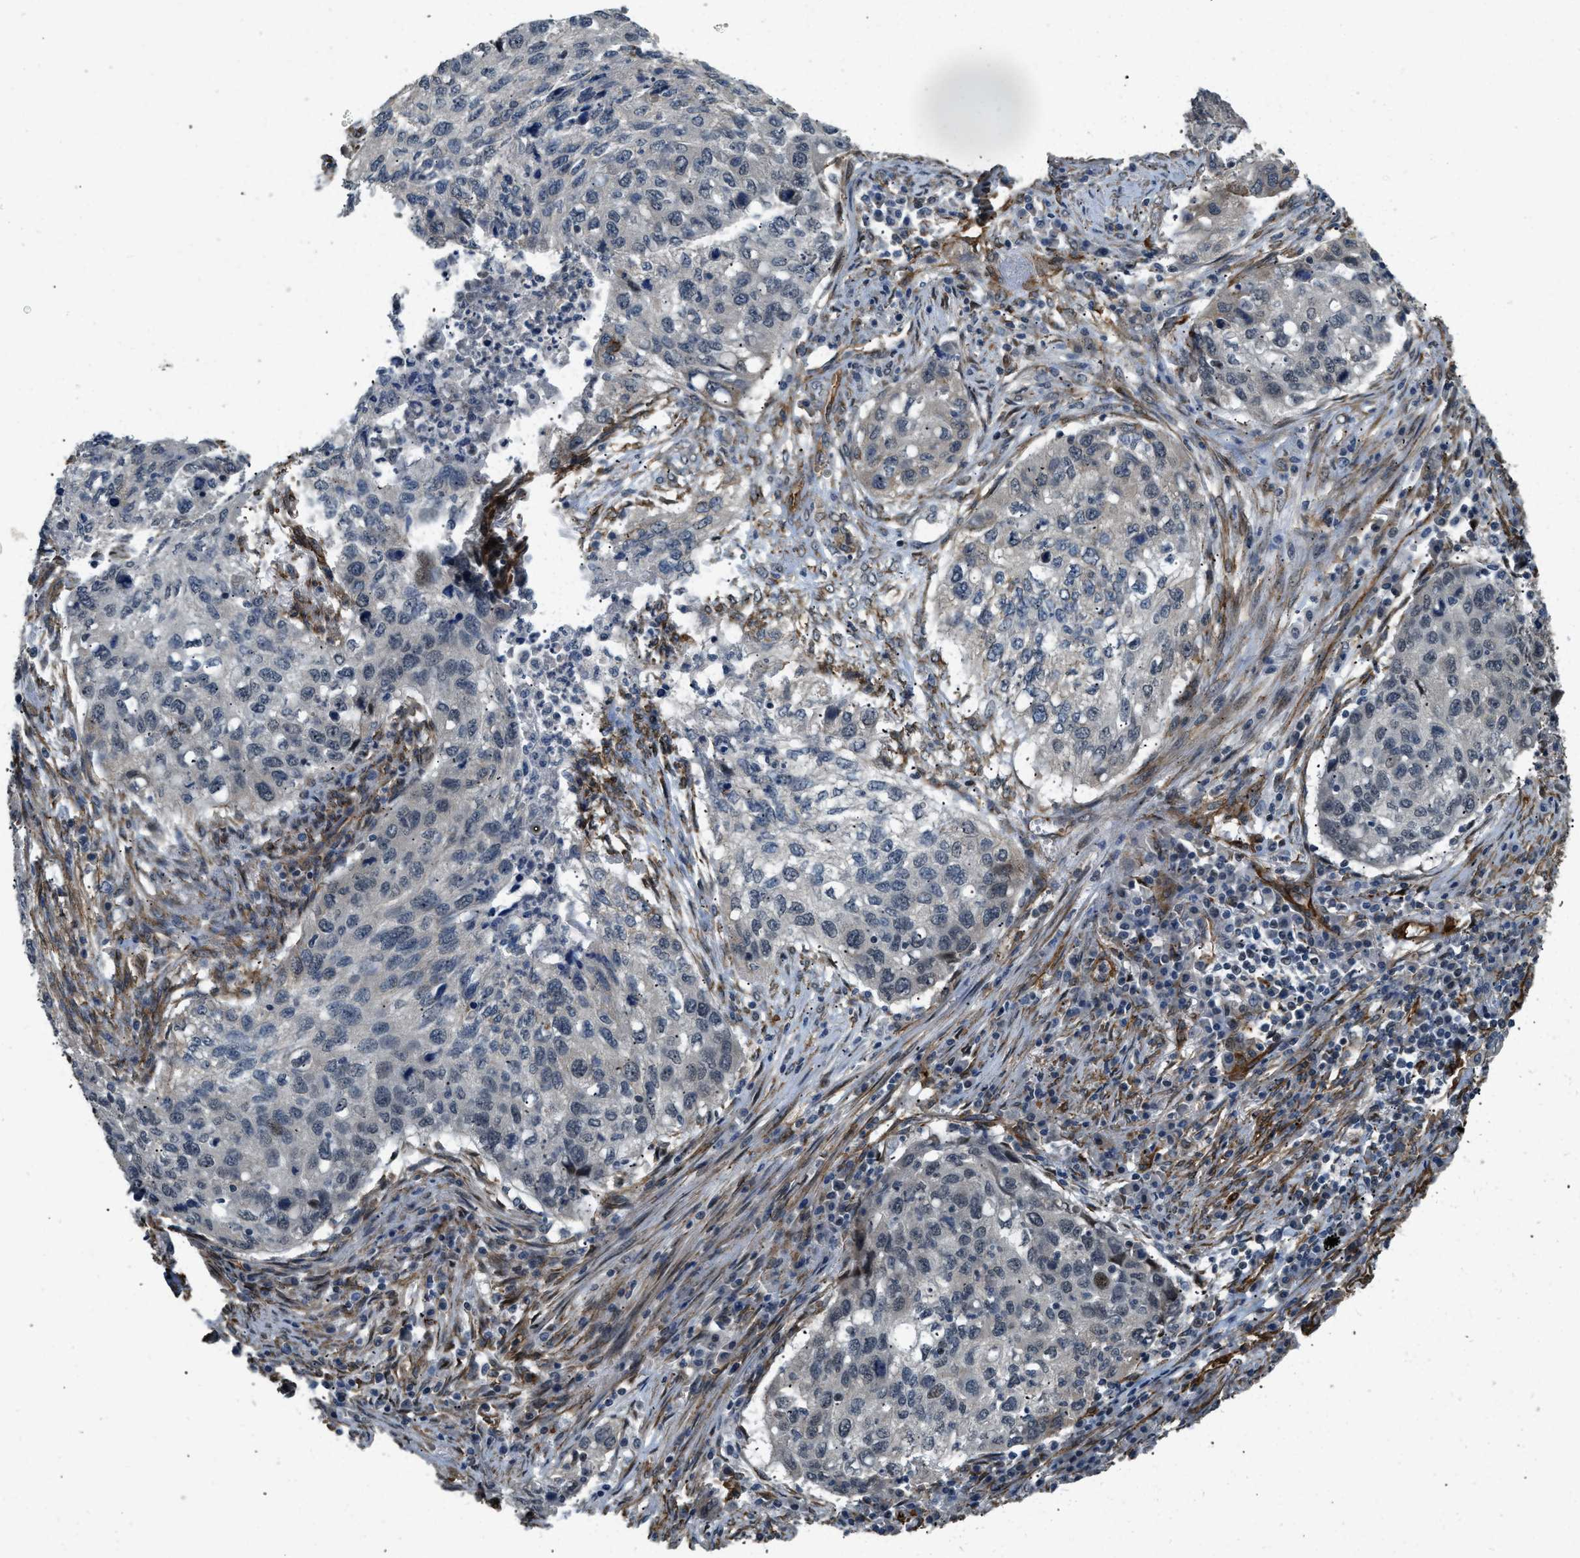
{"staining": {"intensity": "negative", "quantity": "none", "location": "none"}, "tissue": "lung cancer", "cell_type": "Tumor cells", "image_type": "cancer", "snomed": [{"axis": "morphology", "description": "Squamous cell carcinoma, NOS"}, {"axis": "topography", "description": "Lung"}], "caption": "This photomicrograph is of lung squamous cell carcinoma stained with immunohistochemistry (IHC) to label a protein in brown with the nuclei are counter-stained blue. There is no positivity in tumor cells. (DAB (3,3'-diaminobenzidine) immunohistochemistry (IHC), high magnification).", "gene": "NMB", "patient": {"sex": "female", "age": 63}}